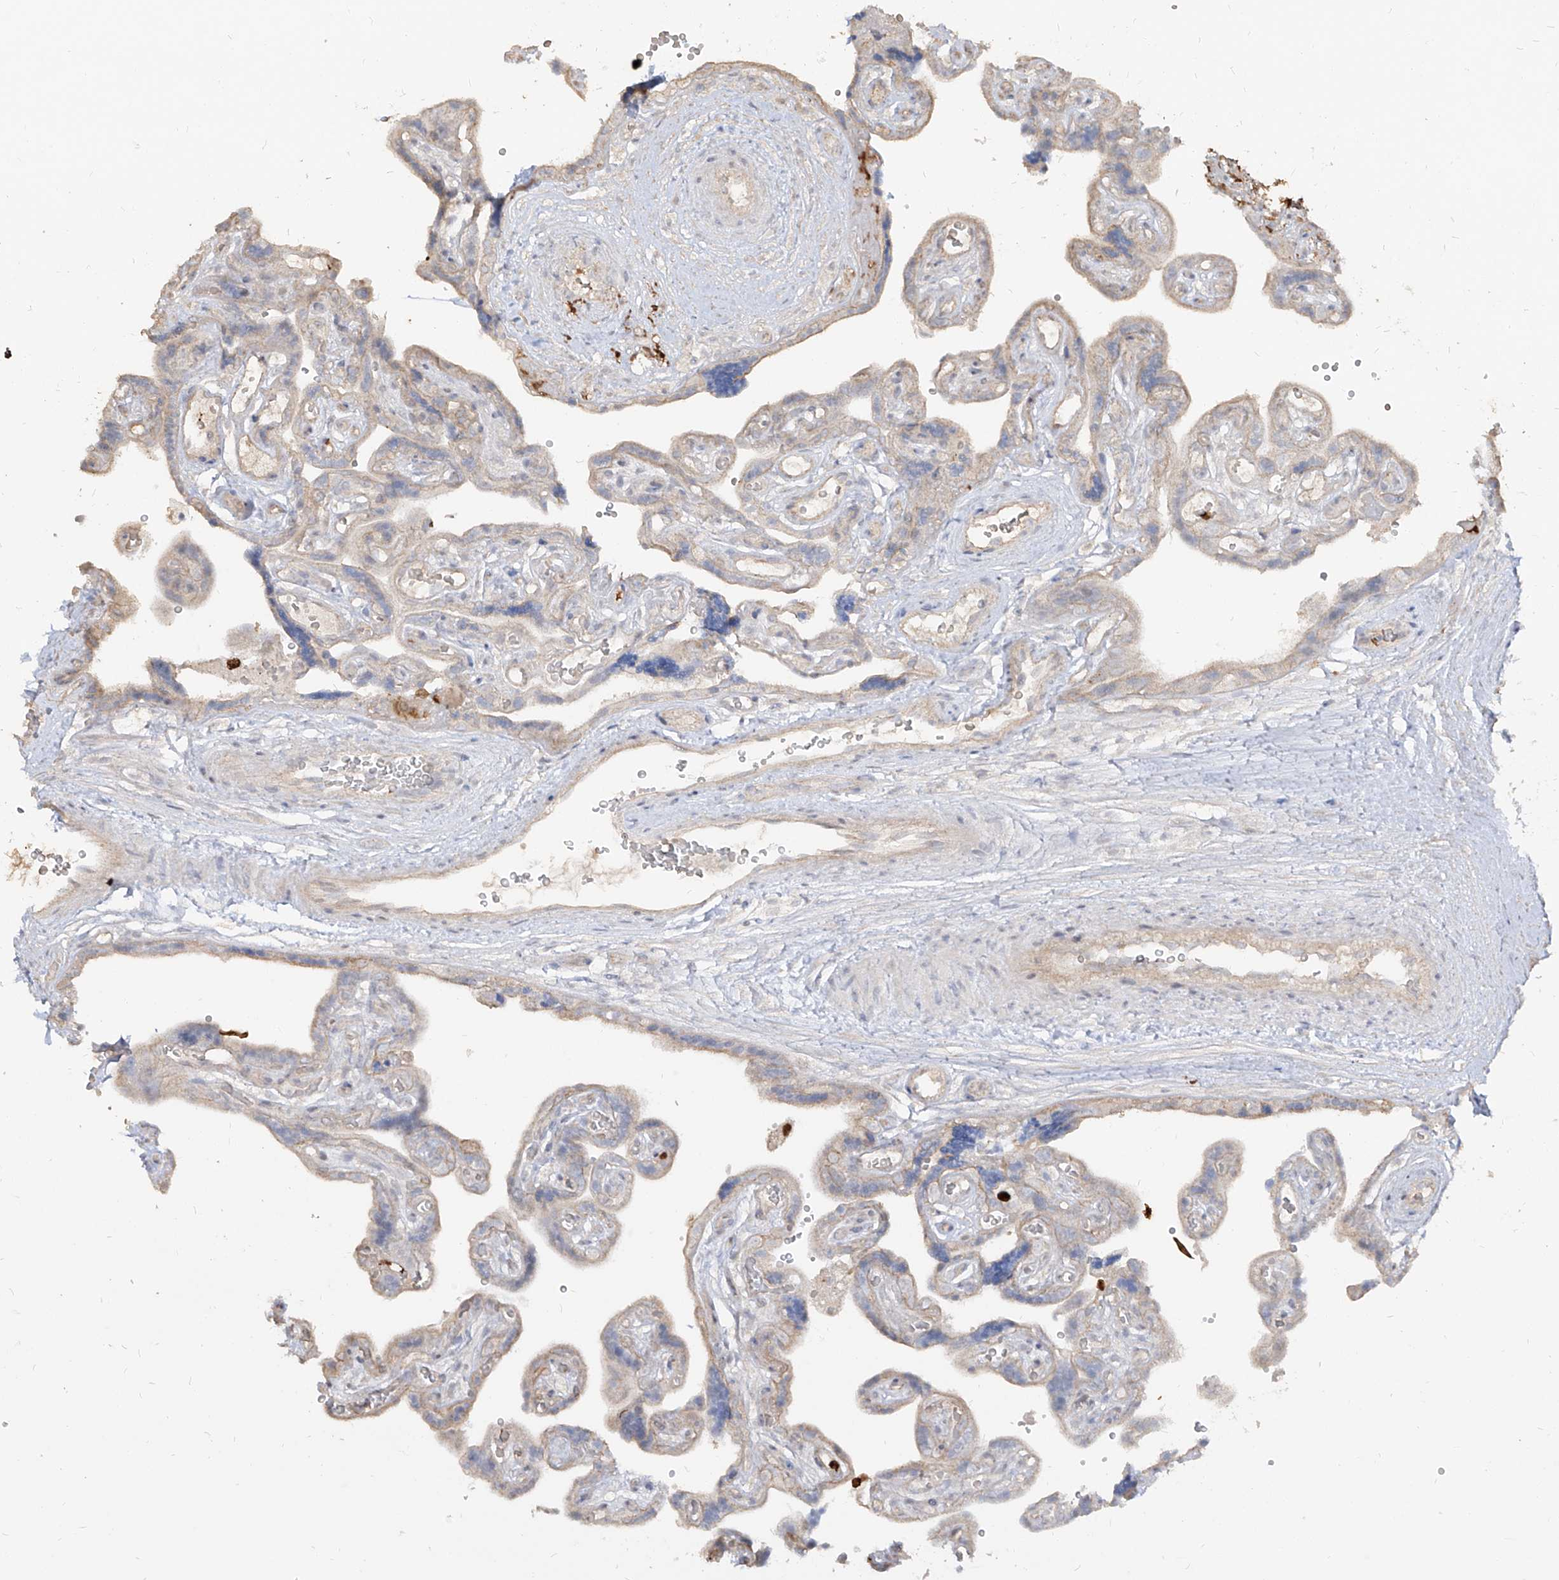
{"staining": {"intensity": "weak", "quantity": ">75%", "location": "cytoplasmic/membranous"}, "tissue": "placenta", "cell_type": "Decidual cells", "image_type": "normal", "snomed": [{"axis": "morphology", "description": "Normal tissue, NOS"}, {"axis": "topography", "description": "Placenta"}], "caption": "Immunohistochemical staining of unremarkable placenta displays >75% levels of weak cytoplasmic/membranous protein positivity in about >75% of decidual cells.", "gene": "ZNF227", "patient": {"sex": "female", "age": 30}}